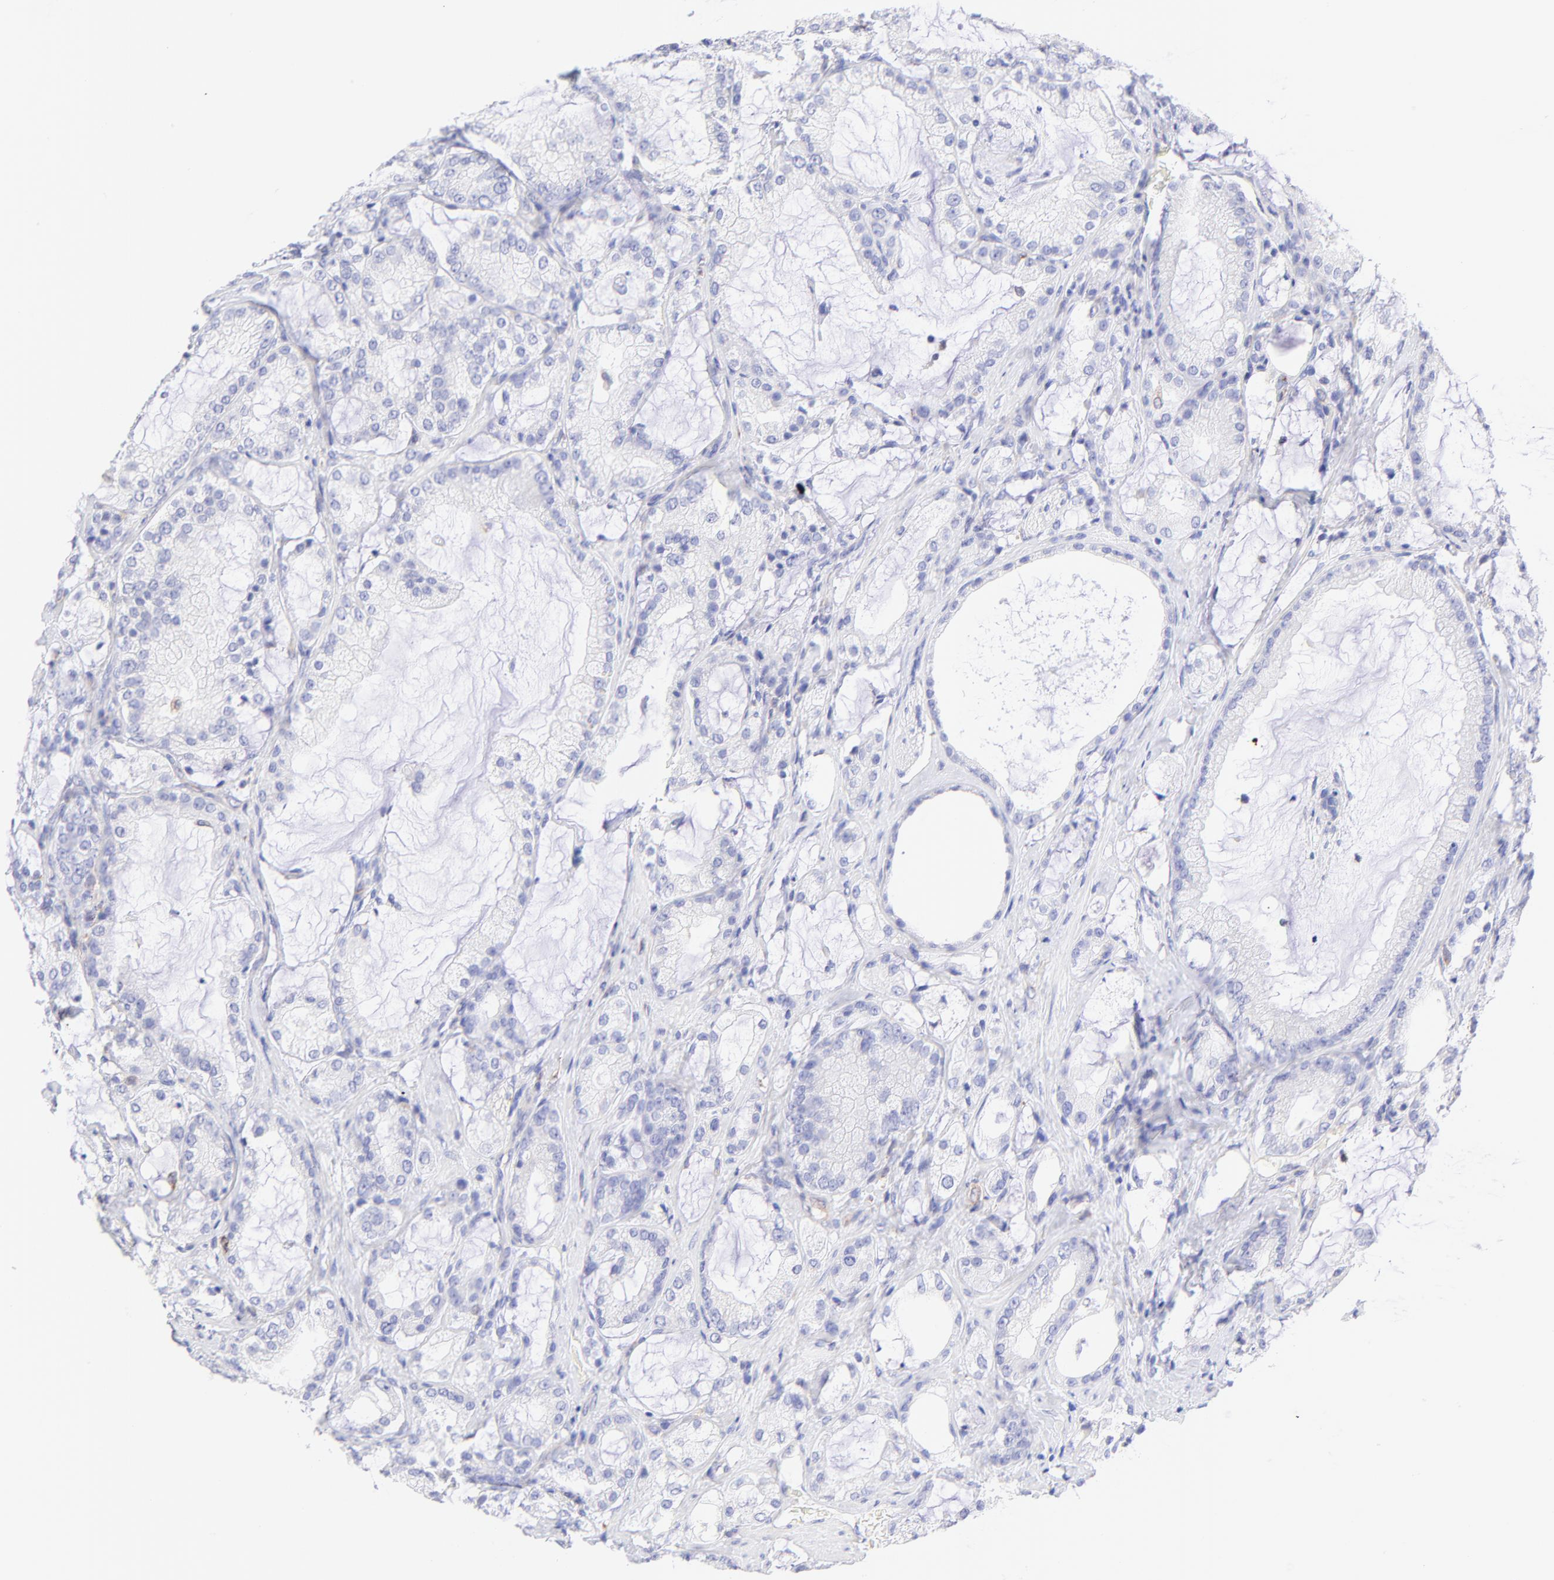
{"staining": {"intensity": "negative", "quantity": "none", "location": "none"}, "tissue": "prostate cancer", "cell_type": "Tumor cells", "image_type": "cancer", "snomed": [{"axis": "morphology", "description": "Adenocarcinoma, Medium grade"}, {"axis": "topography", "description": "Prostate"}], "caption": "This is a micrograph of IHC staining of prostate cancer, which shows no expression in tumor cells.", "gene": "IRAG2", "patient": {"sex": "male", "age": 70}}